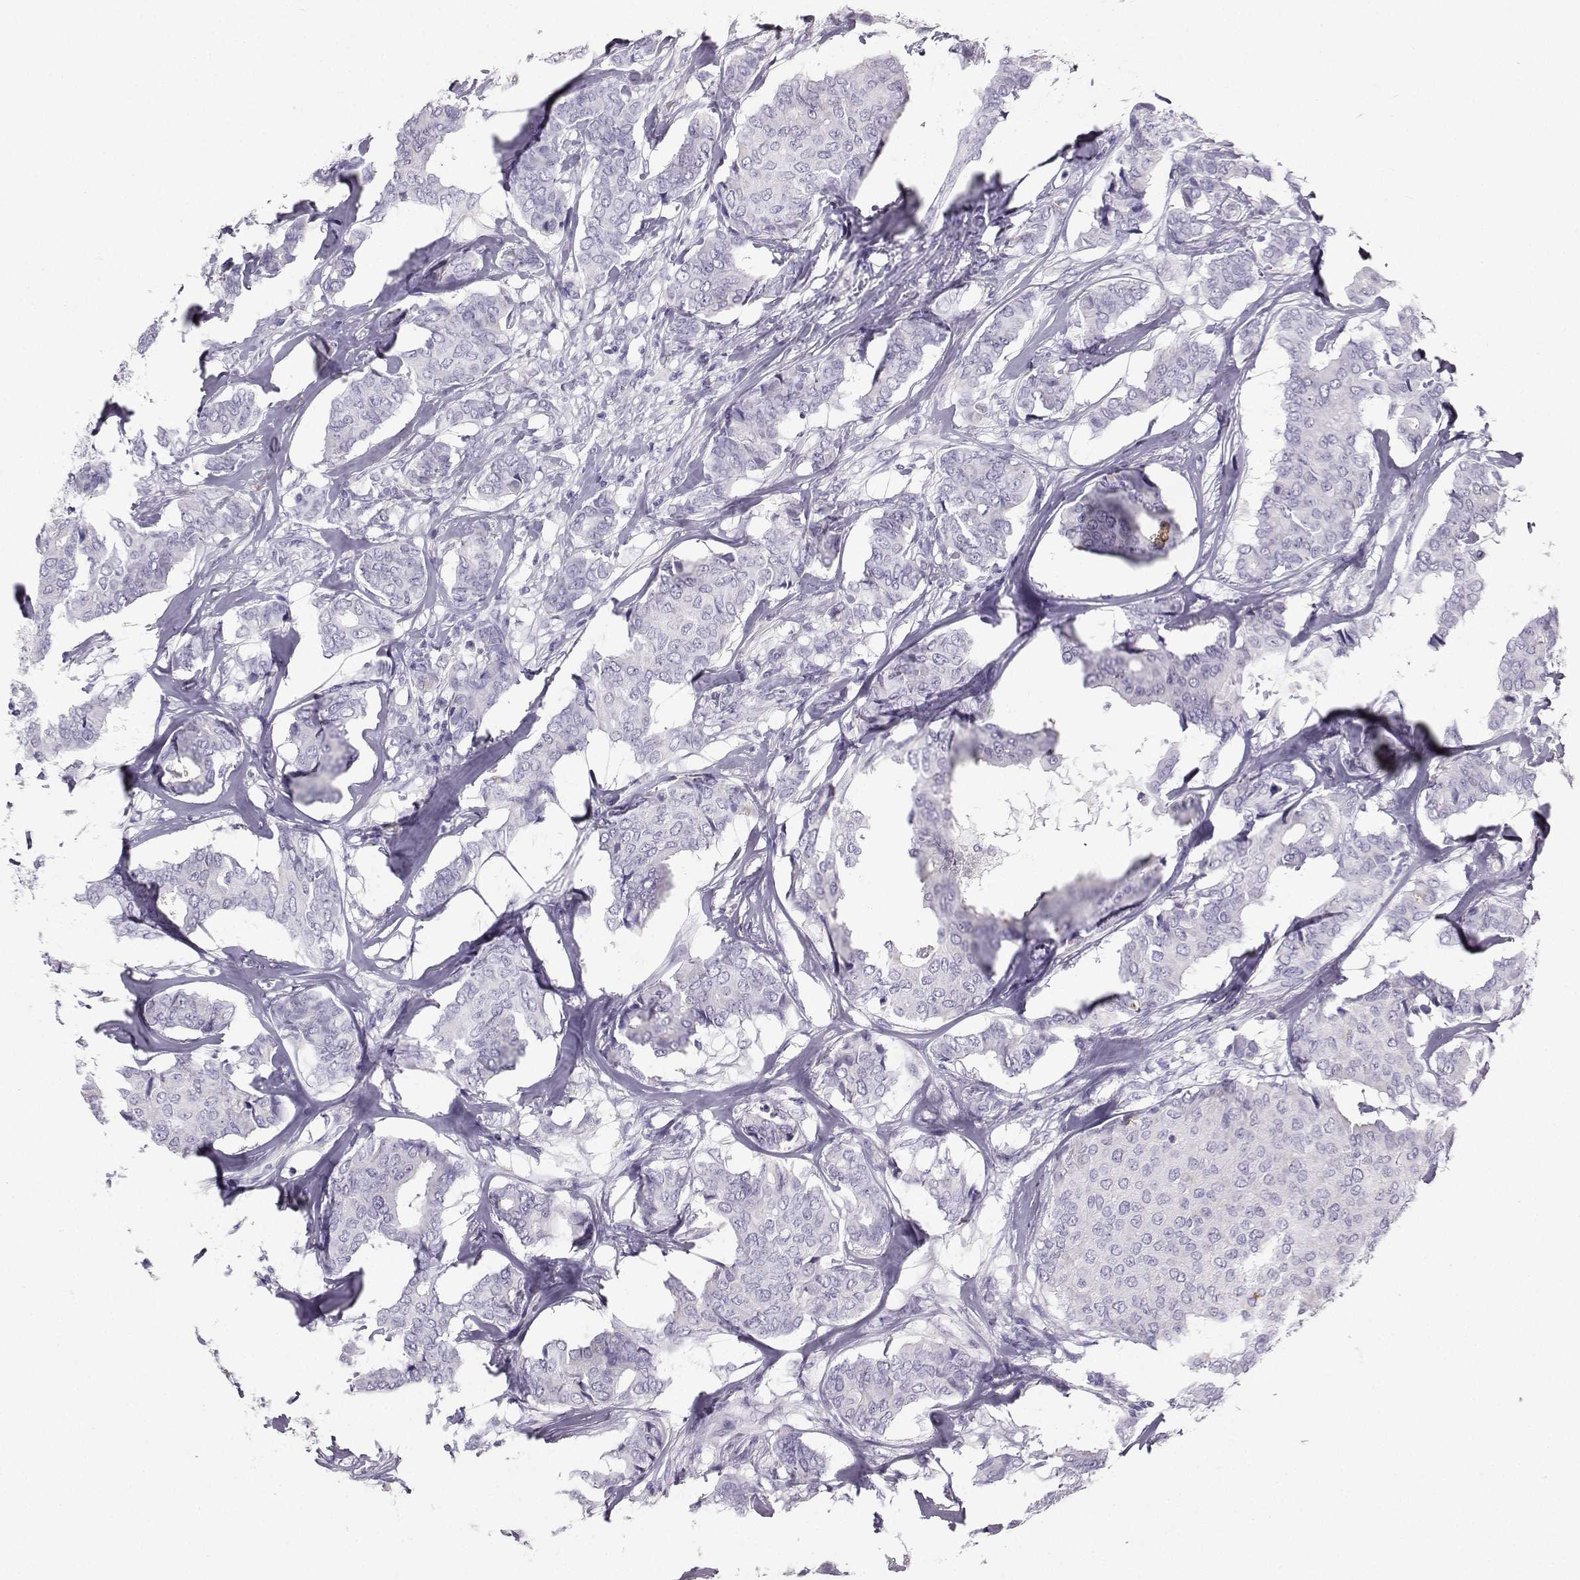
{"staining": {"intensity": "negative", "quantity": "none", "location": "none"}, "tissue": "breast cancer", "cell_type": "Tumor cells", "image_type": "cancer", "snomed": [{"axis": "morphology", "description": "Duct carcinoma"}, {"axis": "topography", "description": "Breast"}], "caption": "Micrograph shows no protein positivity in tumor cells of breast invasive ductal carcinoma tissue. Nuclei are stained in blue.", "gene": "IQCD", "patient": {"sex": "female", "age": 75}}